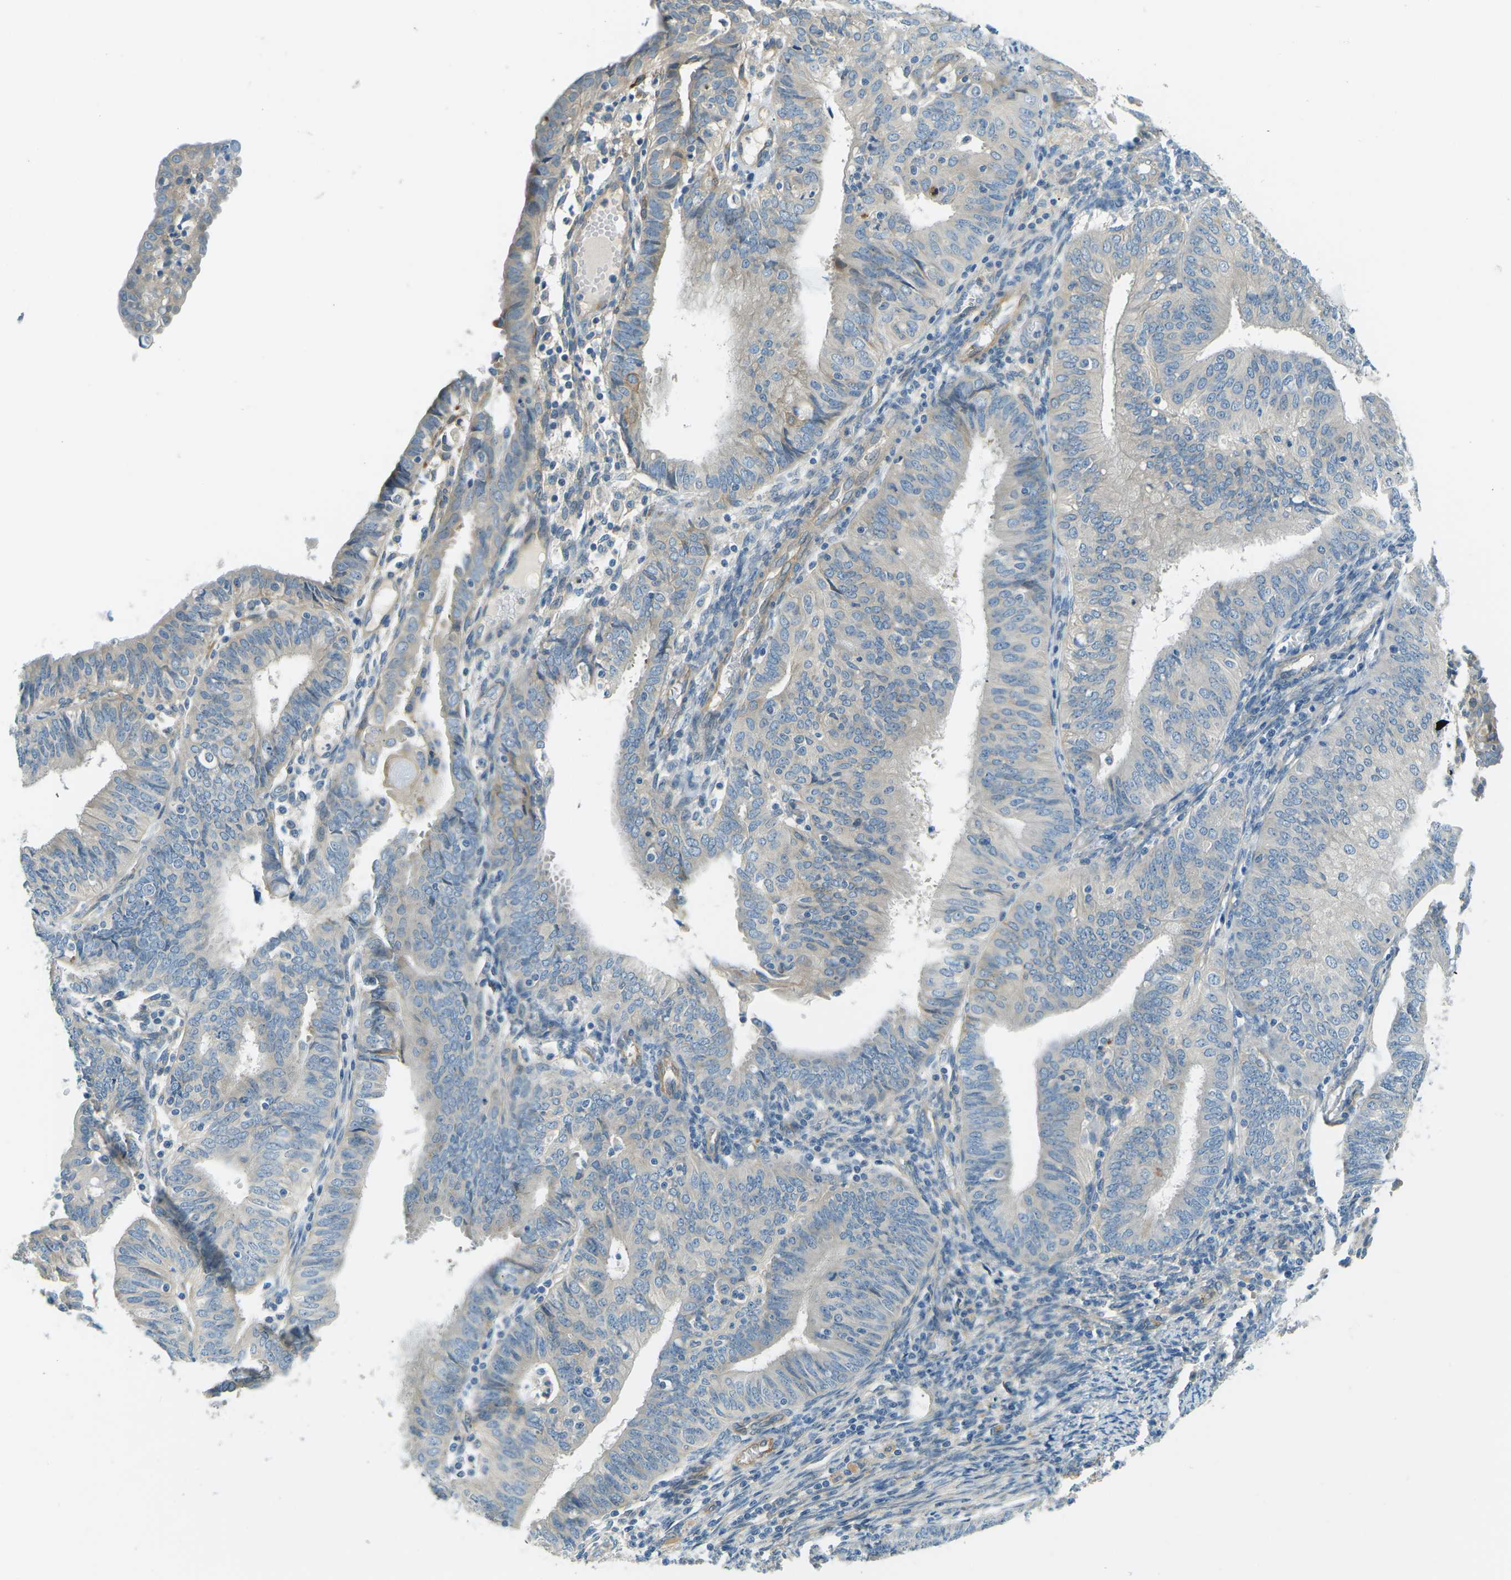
{"staining": {"intensity": "negative", "quantity": "none", "location": "none"}, "tissue": "endometrial cancer", "cell_type": "Tumor cells", "image_type": "cancer", "snomed": [{"axis": "morphology", "description": "Adenocarcinoma, NOS"}, {"axis": "topography", "description": "Endometrium"}], "caption": "Immunohistochemical staining of human endometrial cancer displays no significant positivity in tumor cells. Brightfield microscopy of immunohistochemistry stained with DAB (3,3'-diaminobenzidine) (brown) and hematoxylin (blue), captured at high magnification.", "gene": "ZNF367", "patient": {"sex": "female", "age": 58}}